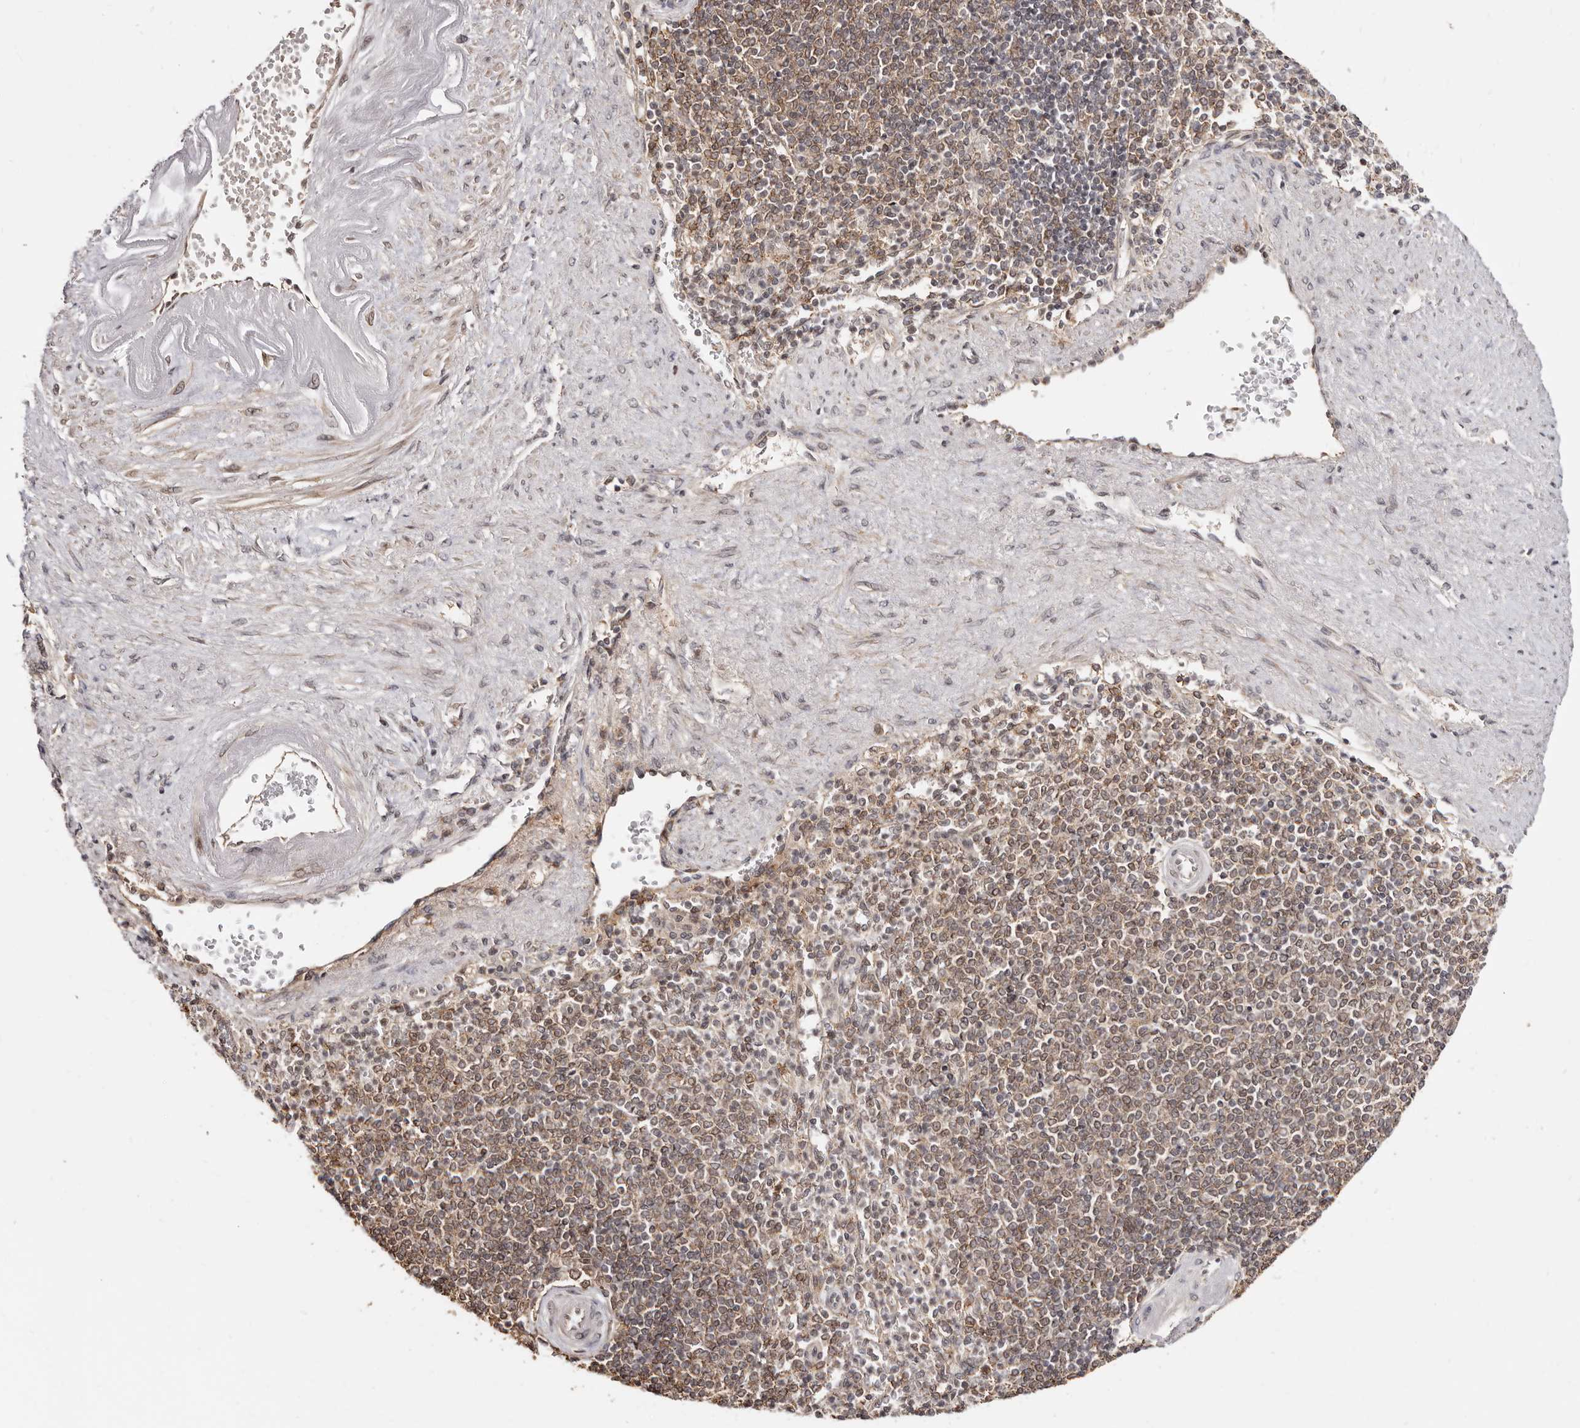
{"staining": {"intensity": "moderate", "quantity": "<25%", "location": "cytoplasmic/membranous,nuclear"}, "tissue": "spleen", "cell_type": "Cells in red pulp", "image_type": "normal", "snomed": [{"axis": "morphology", "description": "Normal tissue, NOS"}, {"axis": "topography", "description": "Spleen"}], "caption": "Protein staining demonstrates moderate cytoplasmic/membranous,nuclear expression in about <25% of cells in red pulp in normal spleen.", "gene": "MED8", "patient": {"sex": "female", "age": 74}}